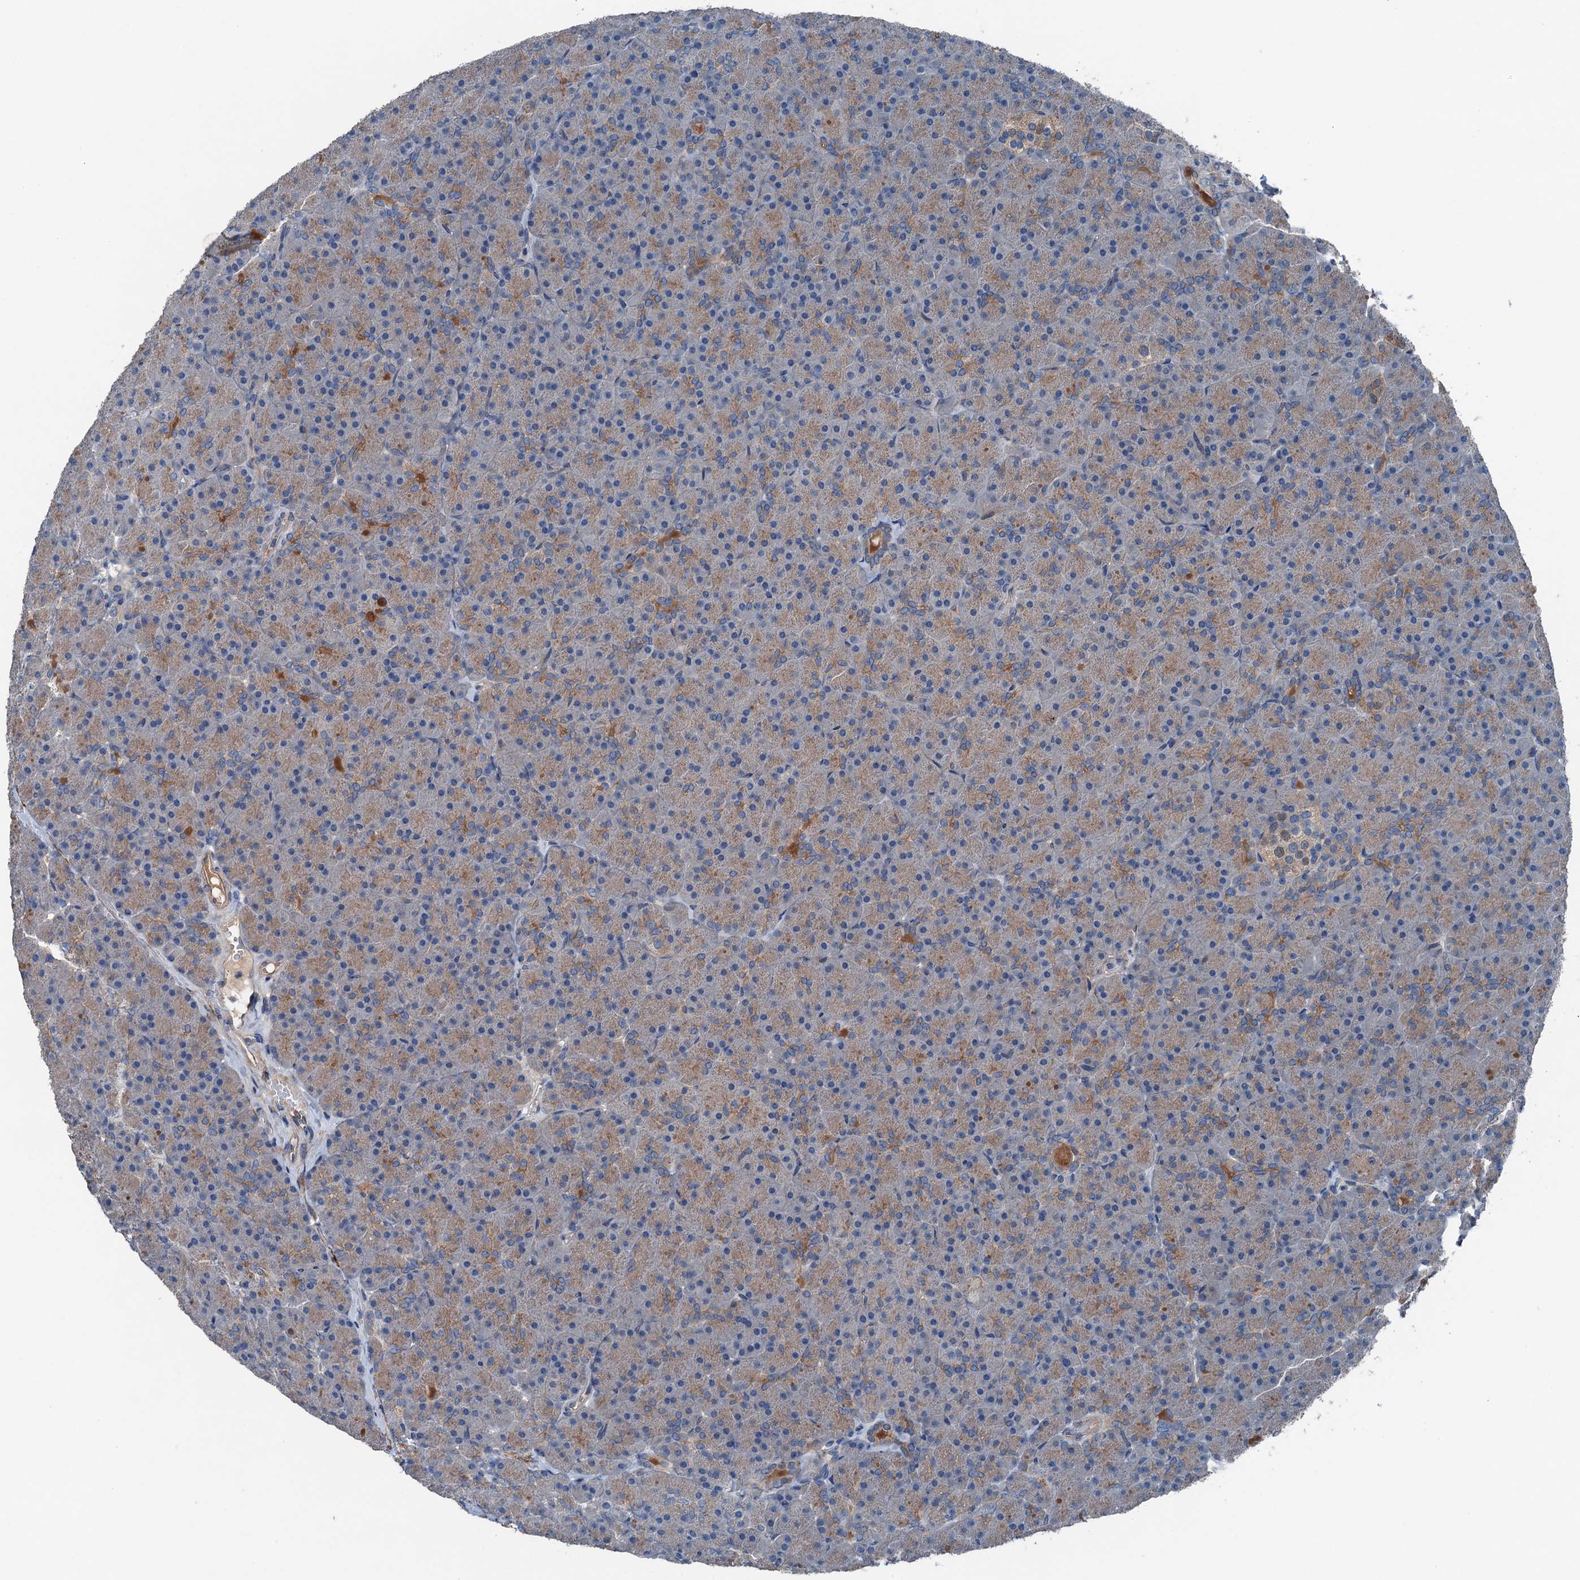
{"staining": {"intensity": "moderate", "quantity": ">75%", "location": "cytoplasmic/membranous"}, "tissue": "pancreas", "cell_type": "Exocrine glandular cells", "image_type": "normal", "snomed": [{"axis": "morphology", "description": "Normal tissue, NOS"}, {"axis": "topography", "description": "Pancreas"}], "caption": "Pancreas was stained to show a protein in brown. There is medium levels of moderate cytoplasmic/membranous expression in about >75% of exocrine glandular cells. (IHC, brightfield microscopy, high magnification).", "gene": "SLC2A10", "patient": {"sex": "male", "age": 36}}